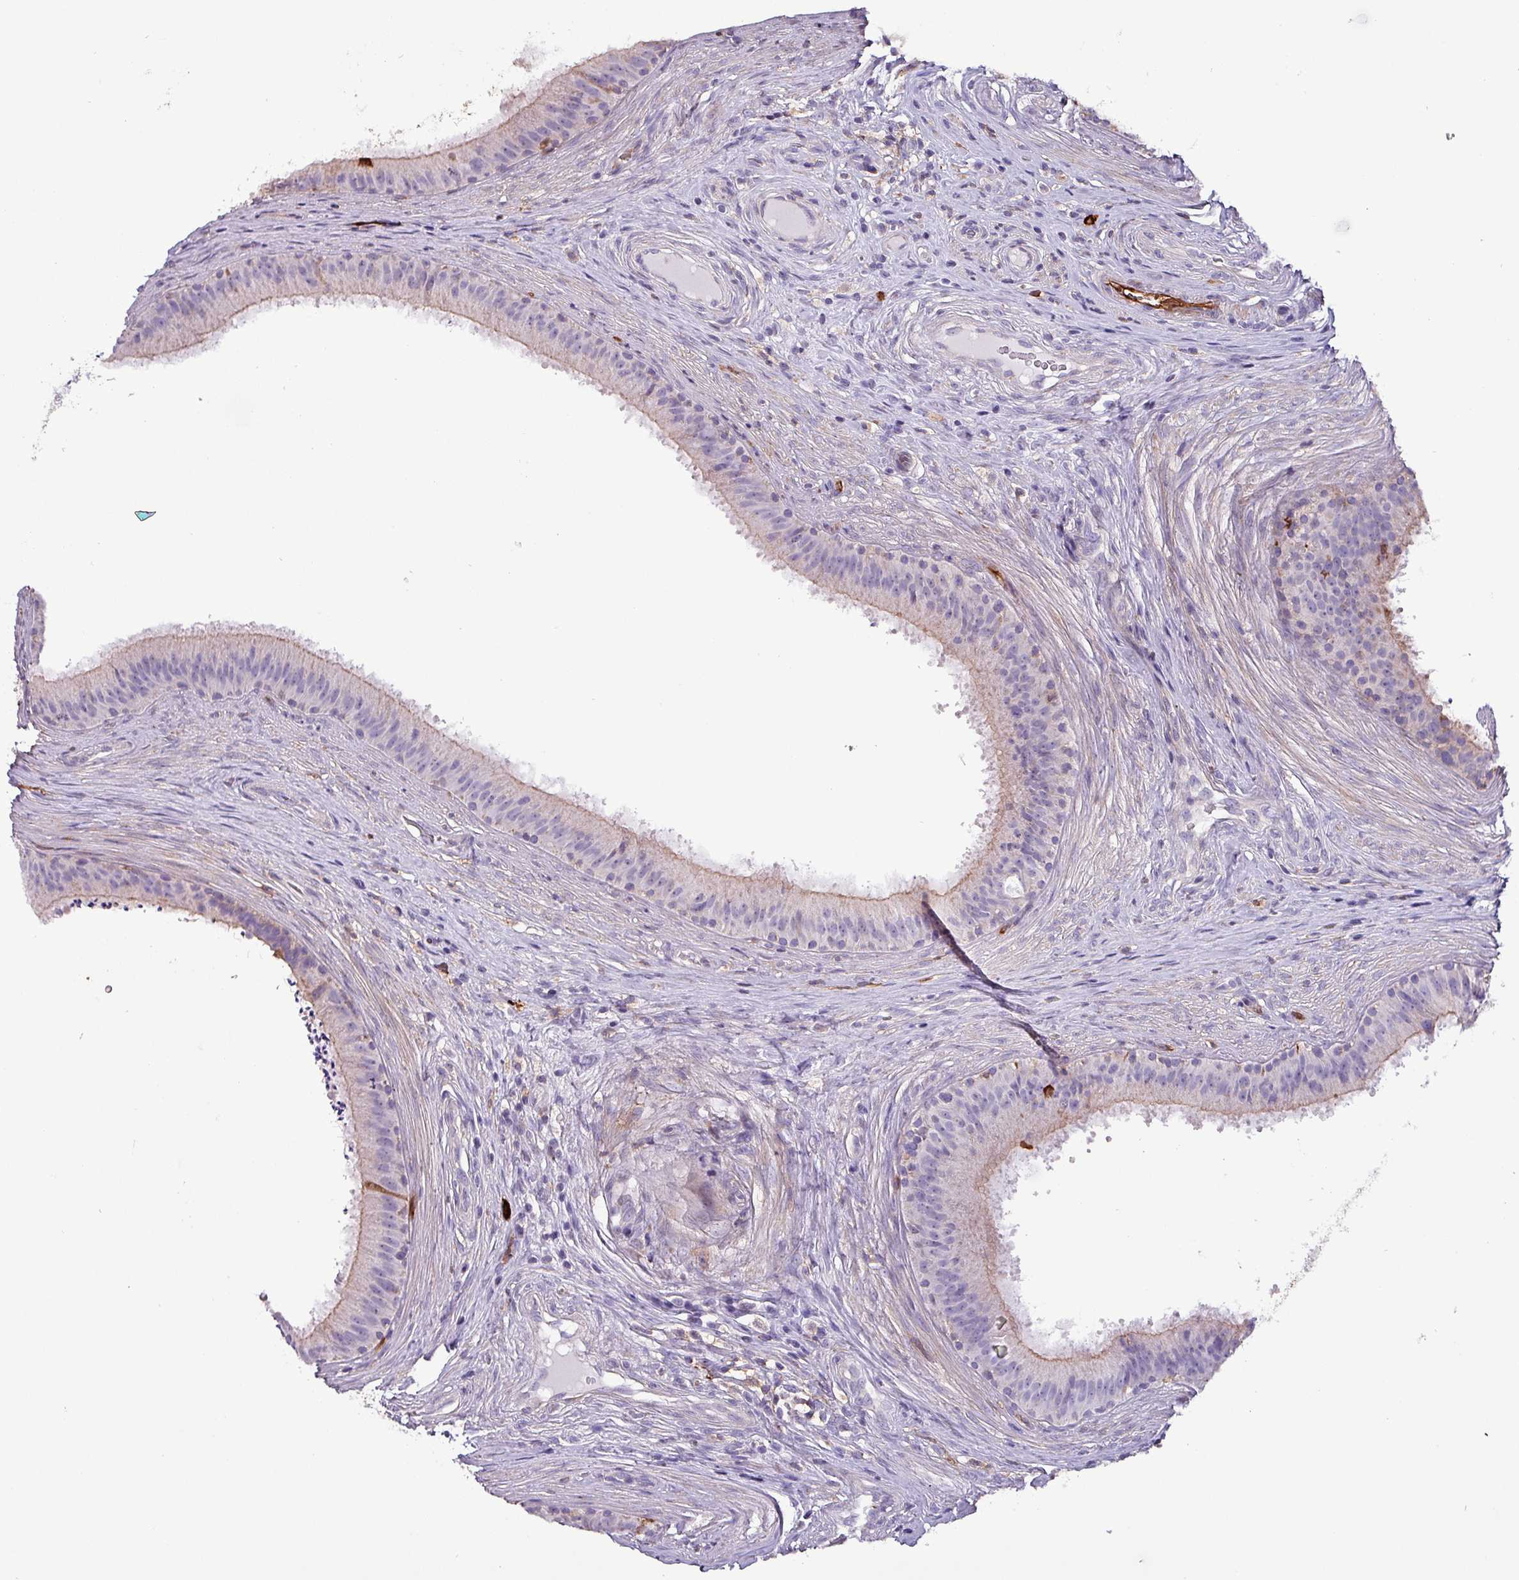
{"staining": {"intensity": "moderate", "quantity": "<25%", "location": "cytoplasmic/membranous"}, "tissue": "epididymis", "cell_type": "Glandular cells", "image_type": "normal", "snomed": [{"axis": "morphology", "description": "Normal tissue, NOS"}, {"axis": "topography", "description": "Testis"}, {"axis": "topography", "description": "Epididymis"}], "caption": "Unremarkable epididymis shows moderate cytoplasmic/membranous positivity in approximately <25% of glandular cells.", "gene": "SCIN", "patient": {"sex": "male", "age": 41}}